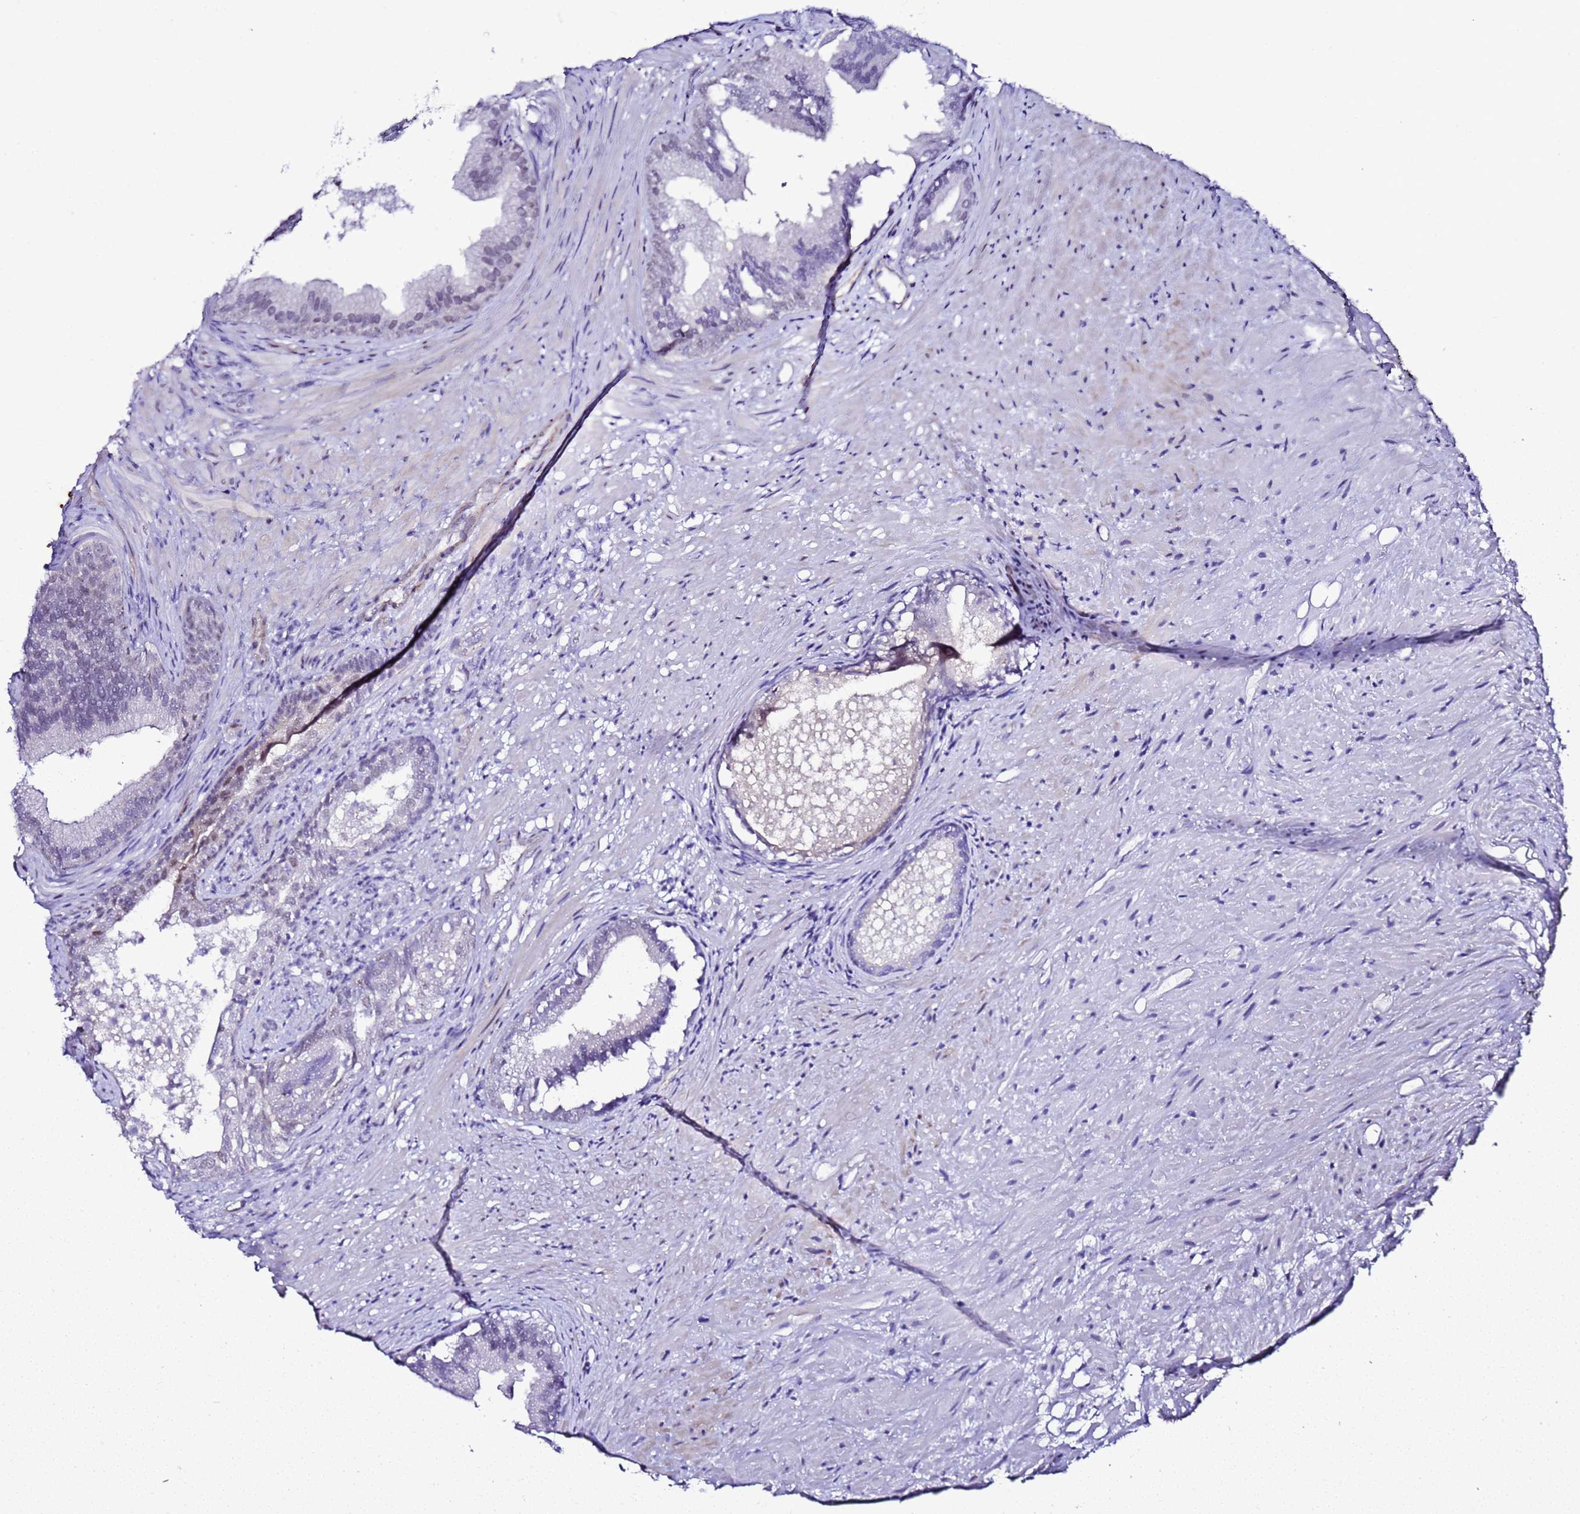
{"staining": {"intensity": "weak", "quantity": "25%-75%", "location": "nuclear"}, "tissue": "prostate", "cell_type": "Glandular cells", "image_type": "normal", "snomed": [{"axis": "morphology", "description": "Normal tissue, NOS"}, {"axis": "topography", "description": "Prostate"}], "caption": "Weak nuclear expression for a protein is present in about 25%-75% of glandular cells of normal prostate using IHC.", "gene": "BCL7A", "patient": {"sex": "male", "age": 76}}